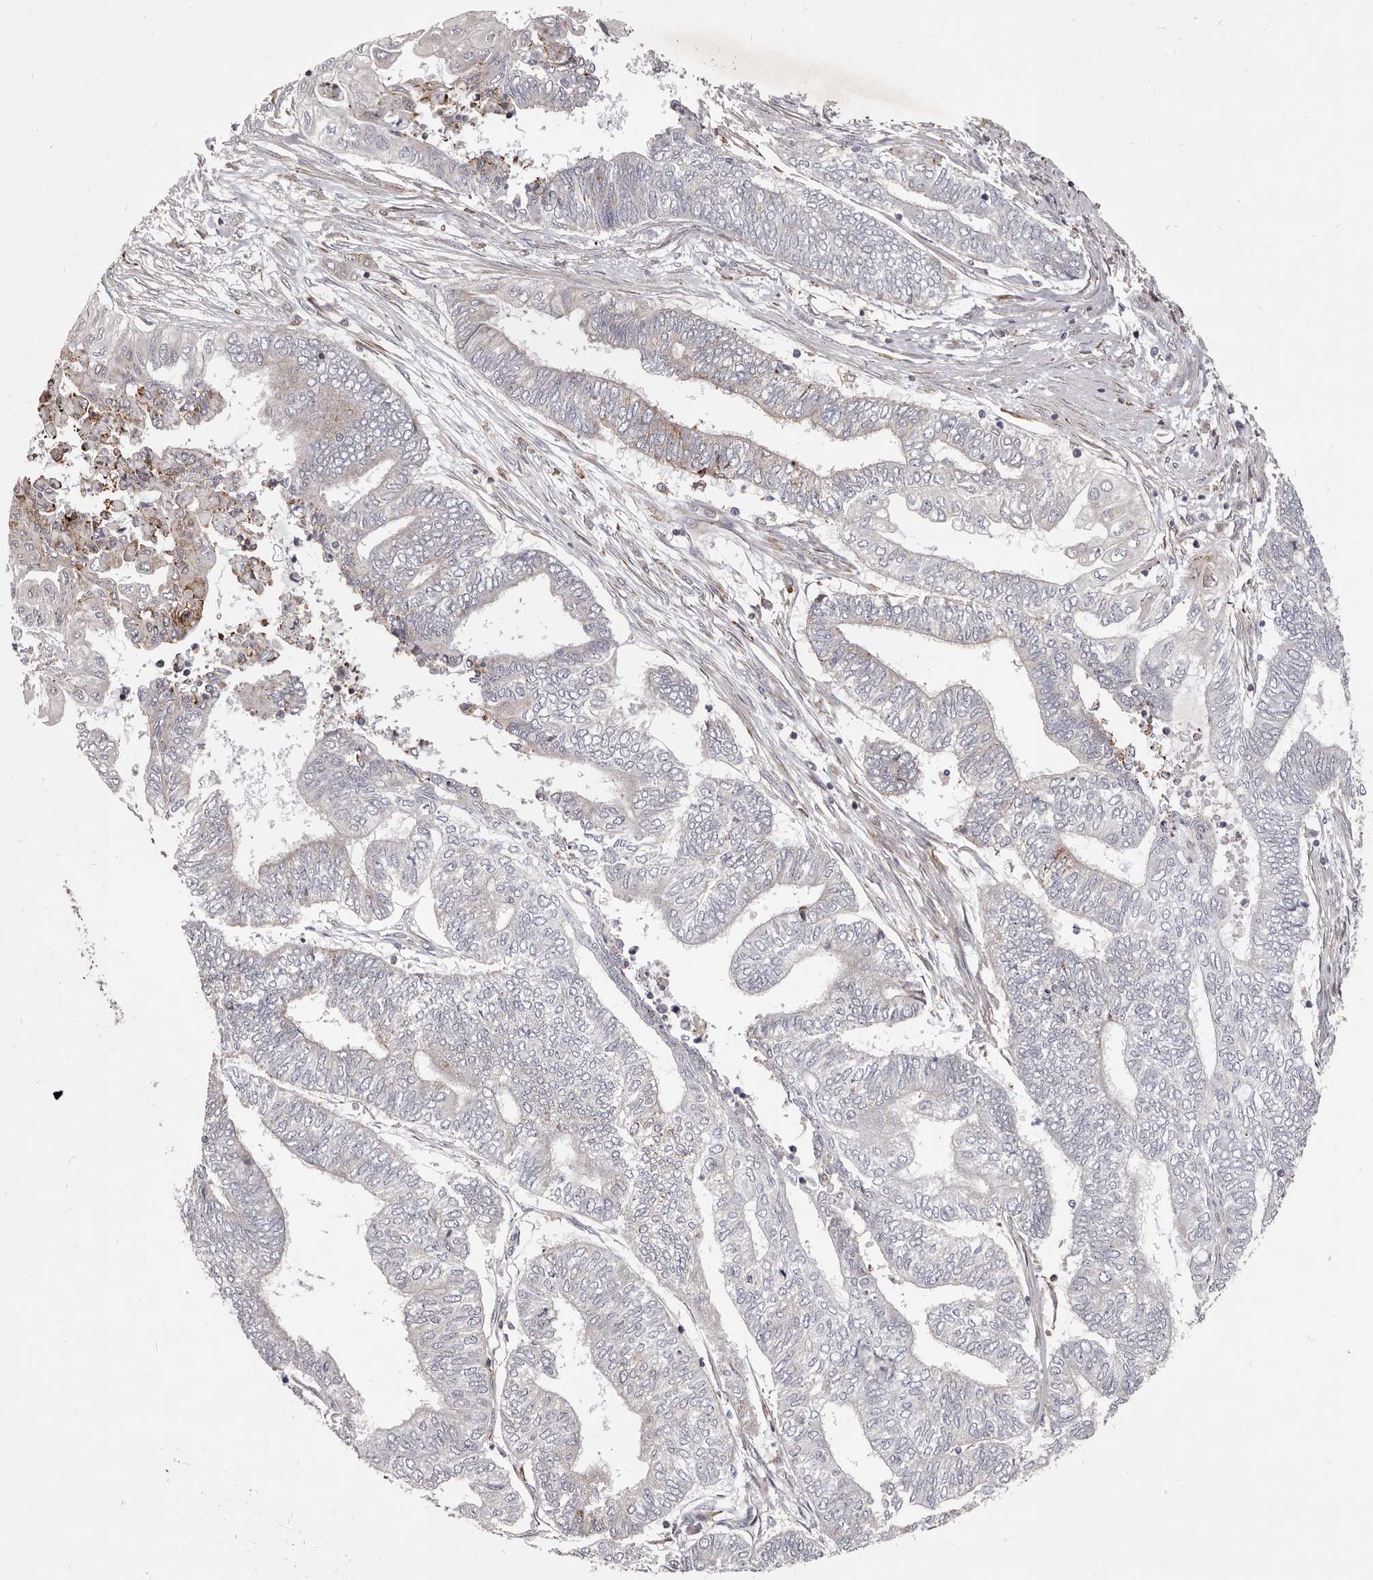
{"staining": {"intensity": "negative", "quantity": "none", "location": "none"}, "tissue": "endometrial cancer", "cell_type": "Tumor cells", "image_type": "cancer", "snomed": [{"axis": "morphology", "description": "Adenocarcinoma, NOS"}, {"axis": "topography", "description": "Uterus"}, {"axis": "topography", "description": "Endometrium"}], "caption": "This is a image of immunohistochemistry (IHC) staining of endometrial cancer, which shows no expression in tumor cells.", "gene": "ALPK1", "patient": {"sex": "female", "age": 70}}